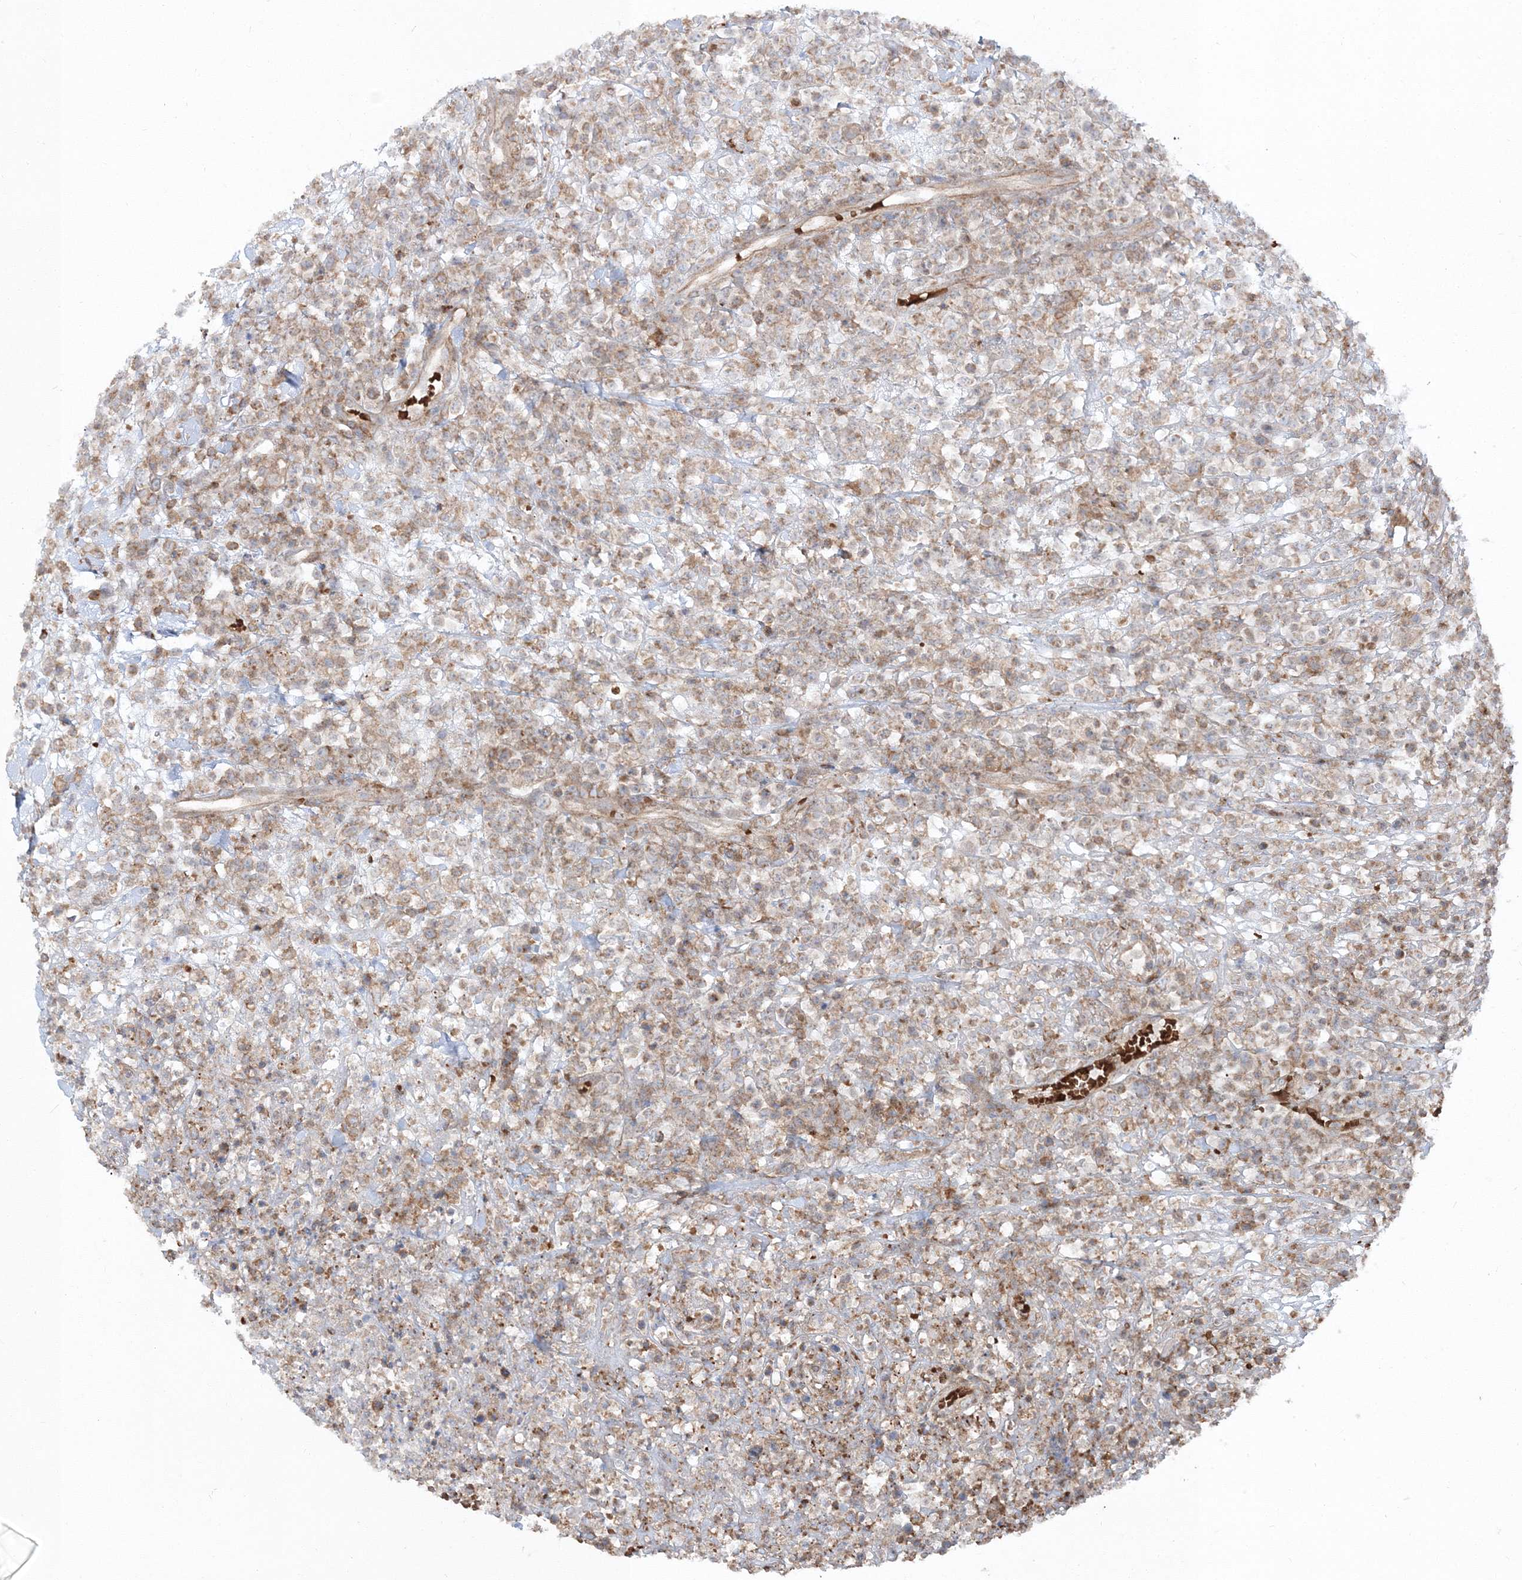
{"staining": {"intensity": "negative", "quantity": "none", "location": "none"}, "tissue": "lymphoma", "cell_type": "Tumor cells", "image_type": "cancer", "snomed": [{"axis": "morphology", "description": "Malignant lymphoma, non-Hodgkin's type, High grade"}, {"axis": "topography", "description": "Colon"}], "caption": "Immunohistochemistry micrograph of neoplastic tissue: lymphoma stained with DAB exhibits no significant protein positivity in tumor cells. (DAB (3,3'-diaminobenzidine) immunohistochemistry (IHC) visualized using brightfield microscopy, high magnification).", "gene": "PCBD2", "patient": {"sex": "female", "age": 53}}